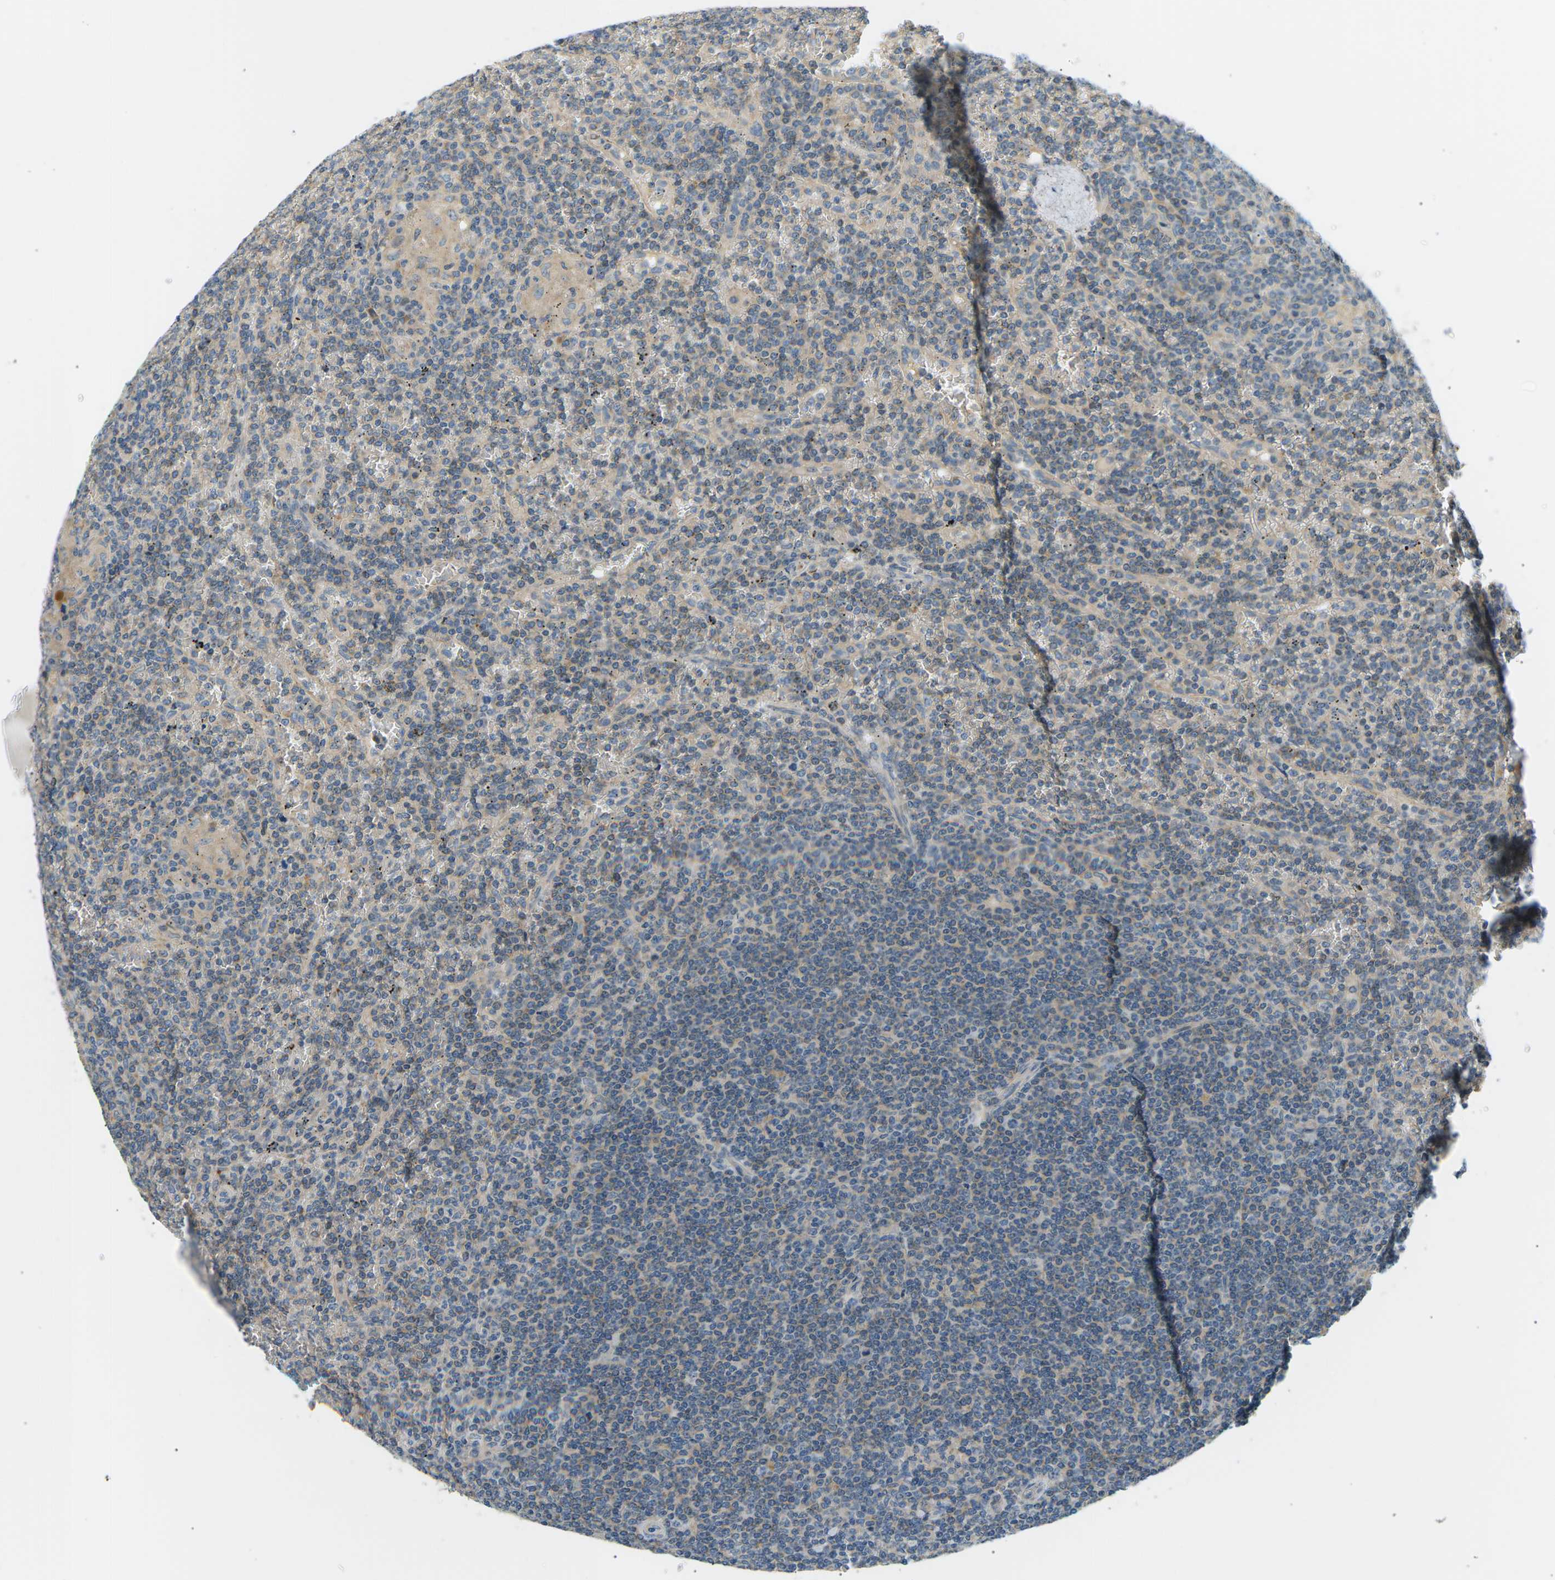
{"staining": {"intensity": "weak", "quantity": "<25%", "location": "cytoplasmic/membranous"}, "tissue": "lymphoma", "cell_type": "Tumor cells", "image_type": "cancer", "snomed": [{"axis": "morphology", "description": "Malignant lymphoma, non-Hodgkin's type, Low grade"}, {"axis": "topography", "description": "Spleen"}], "caption": "Immunohistochemistry (IHC) of malignant lymphoma, non-Hodgkin's type (low-grade) exhibits no staining in tumor cells. (DAB (3,3'-diaminobenzidine) immunohistochemistry (IHC) with hematoxylin counter stain).", "gene": "TBC1D8", "patient": {"sex": "female", "age": 19}}